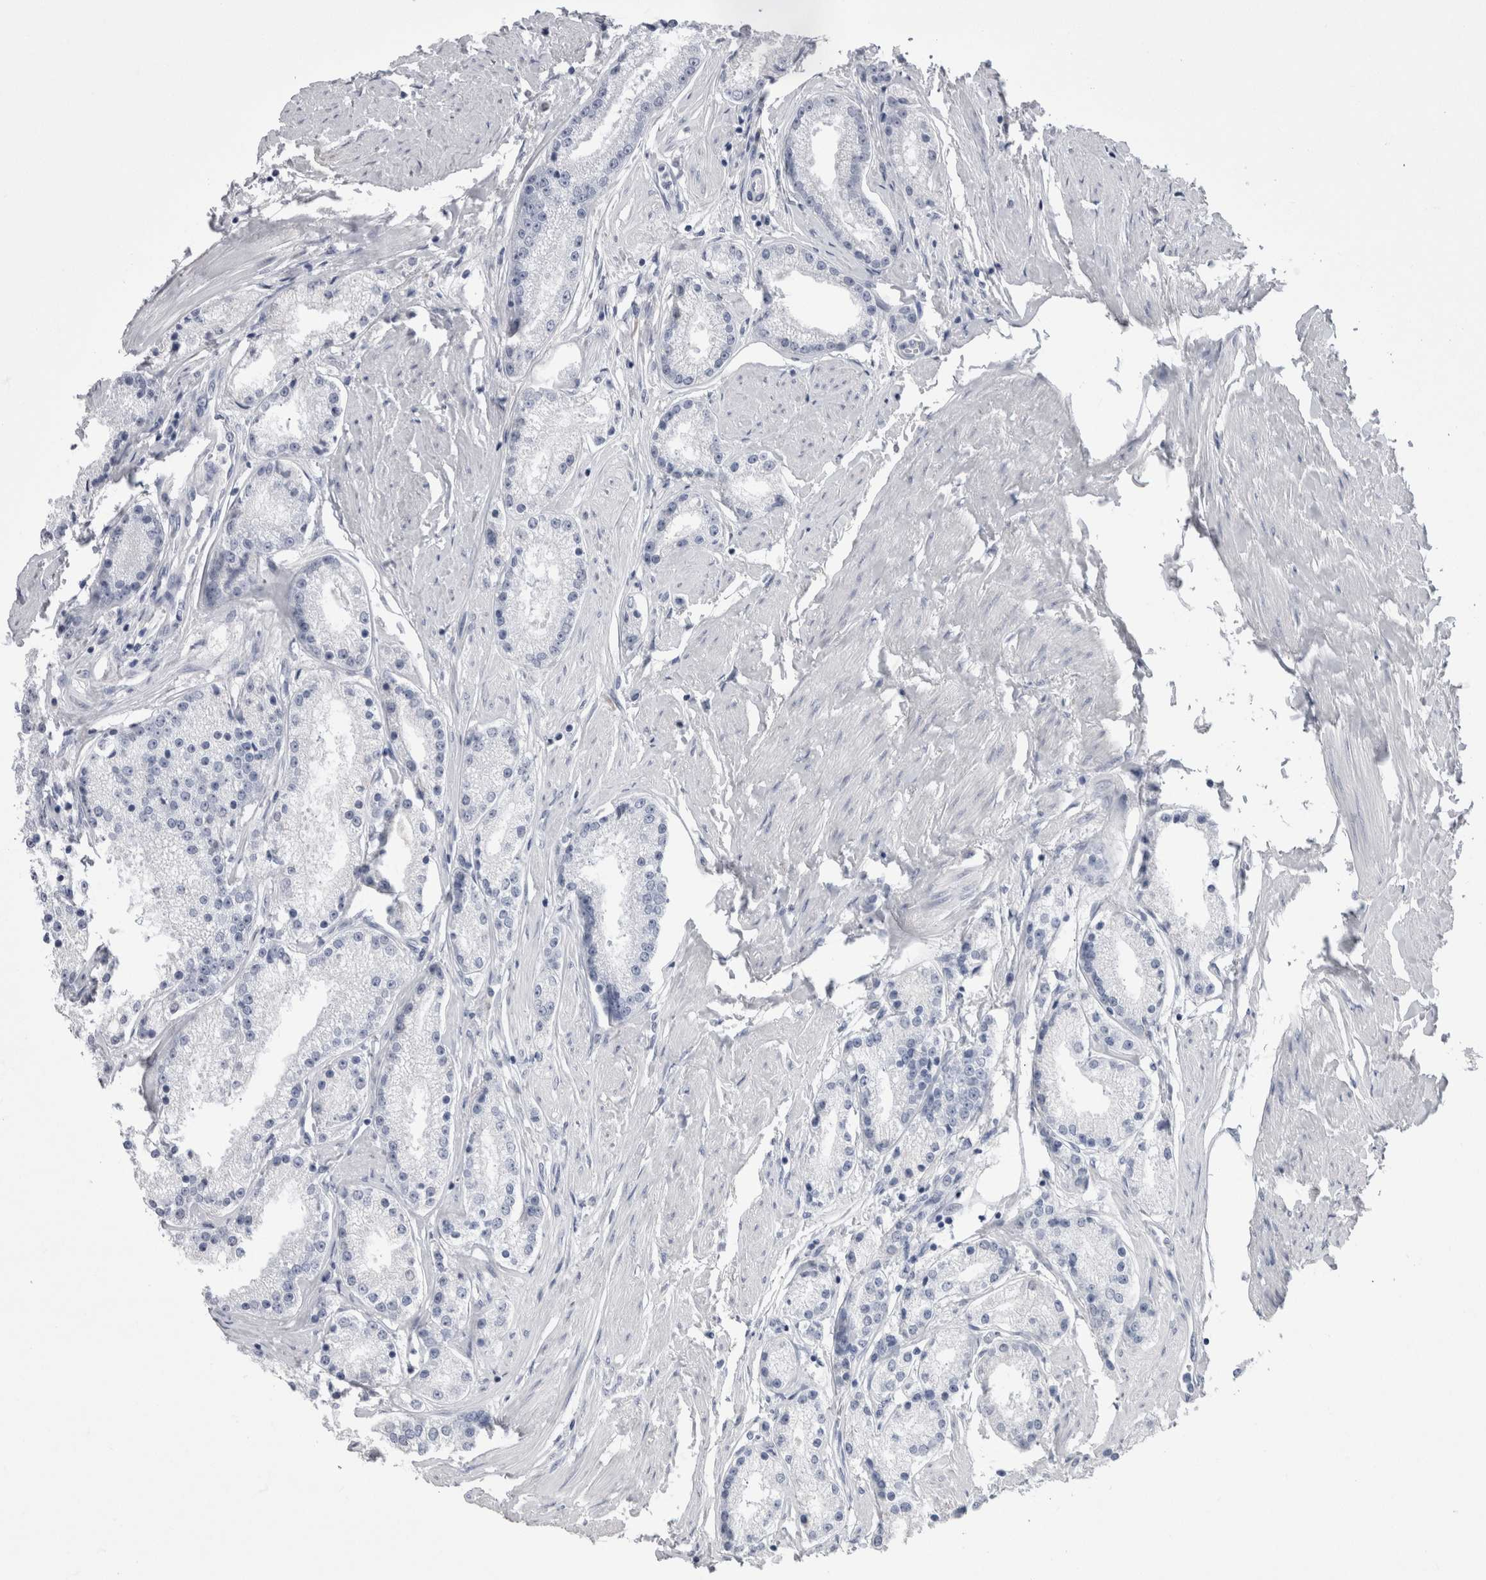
{"staining": {"intensity": "negative", "quantity": "none", "location": "none"}, "tissue": "prostate cancer", "cell_type": "Tumor cells", "image_type": "cancer", "snomed": [{"axis": "morphology", "description": "Adenocarcinoma, Low grade"}, {"axis": "topography", "description": "Prostate"}], "caption": "There is no significant expression in tumor cells of prostate cancer (adenocarcinoma (low-grade)).", "gene": "CDHR5", "patient": {"sex": "male", "age": 63}}